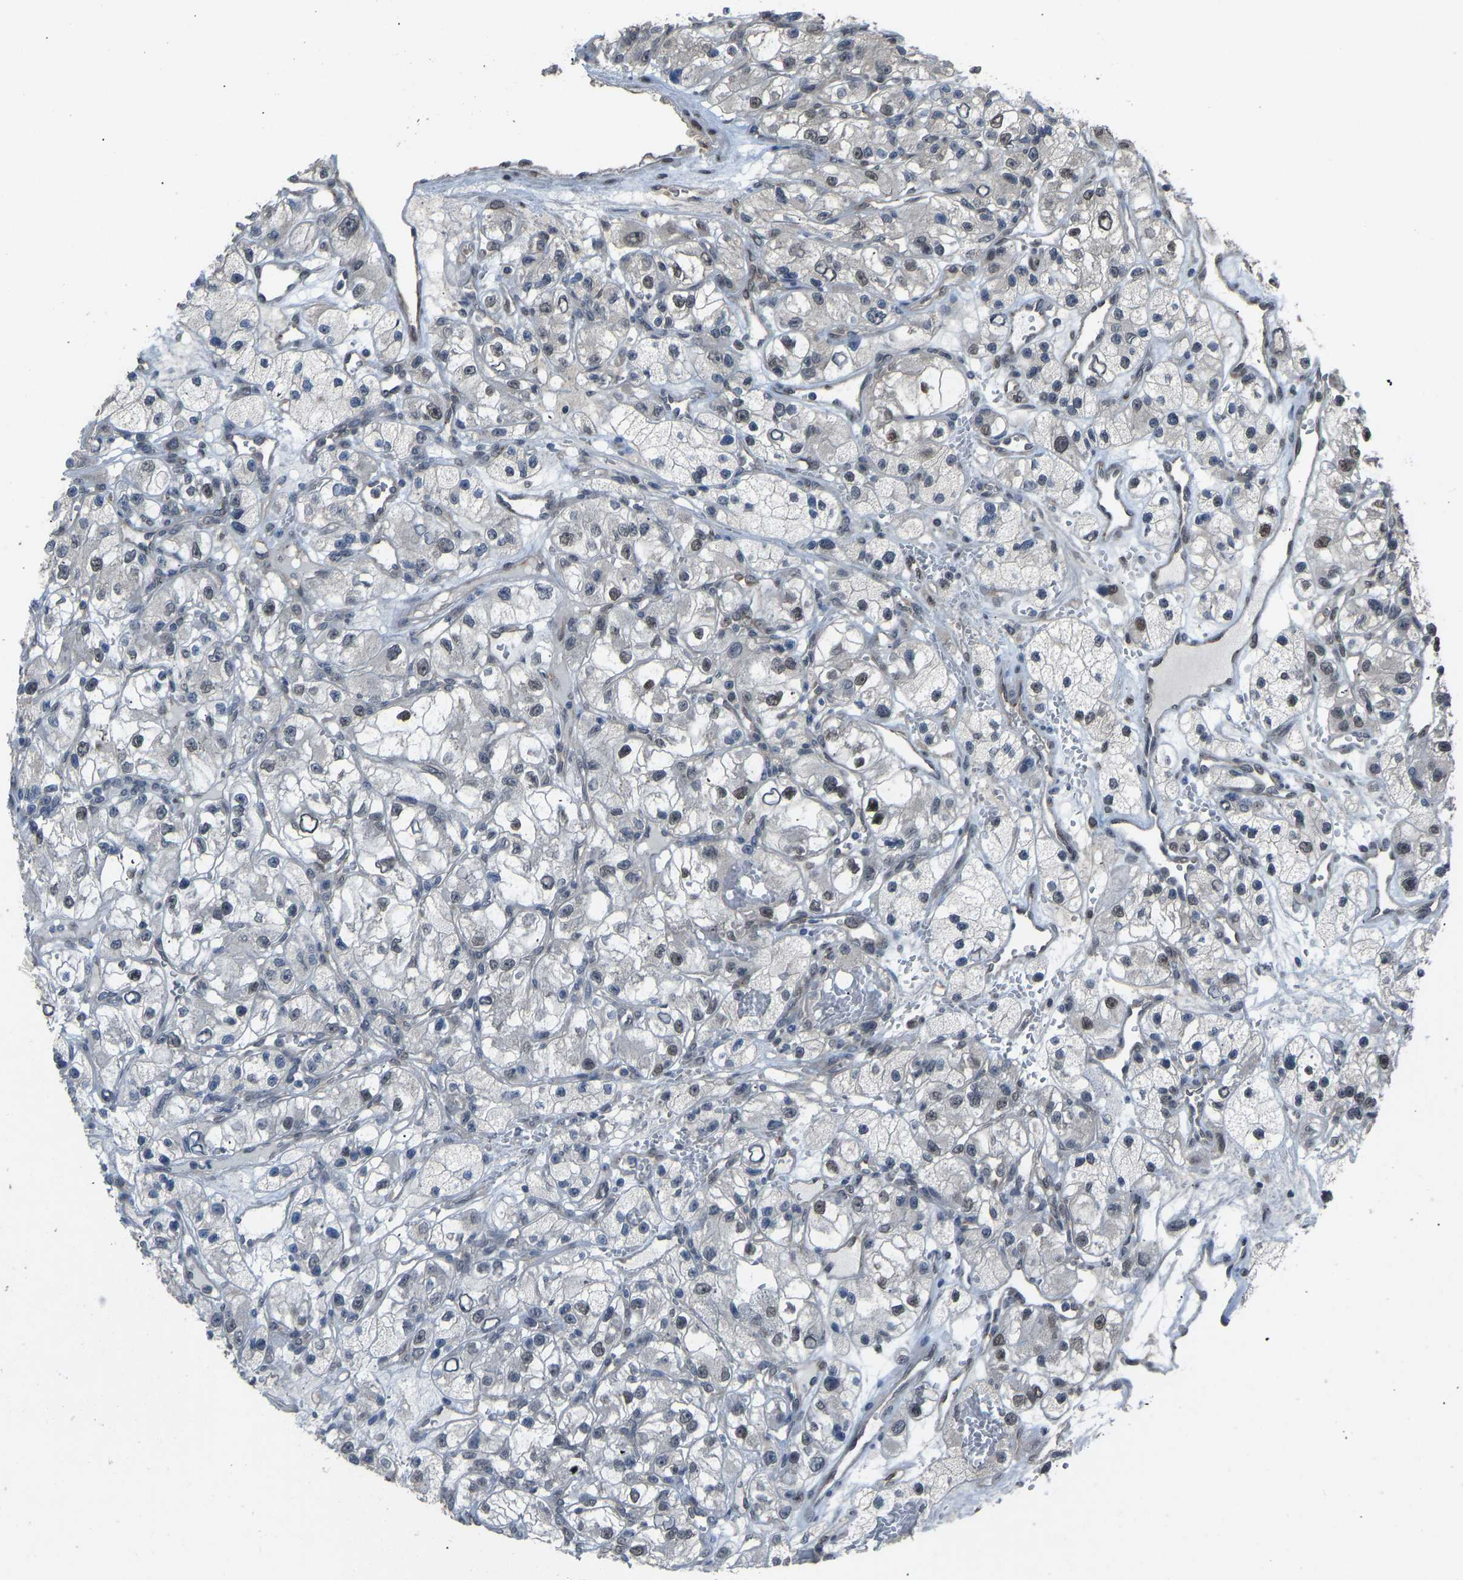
{"staining": {"intensity": "weak", "quantity": "<25%", "location": "nuclear"}, "tissue": "renal cancer", "cell_type": "Tumor cells", "image_type": "cancer", "snomed": [{"axis": "morphology", "description": "Adenocarcinoma, NOS"}, {"axis": "topography", "description": "Kidney"}], "caption": "Tumor cells show no significant expression in renal adenocarcinoma.", "gene": "KPNA6", "patient": {"sex": "female", "age": 57}}